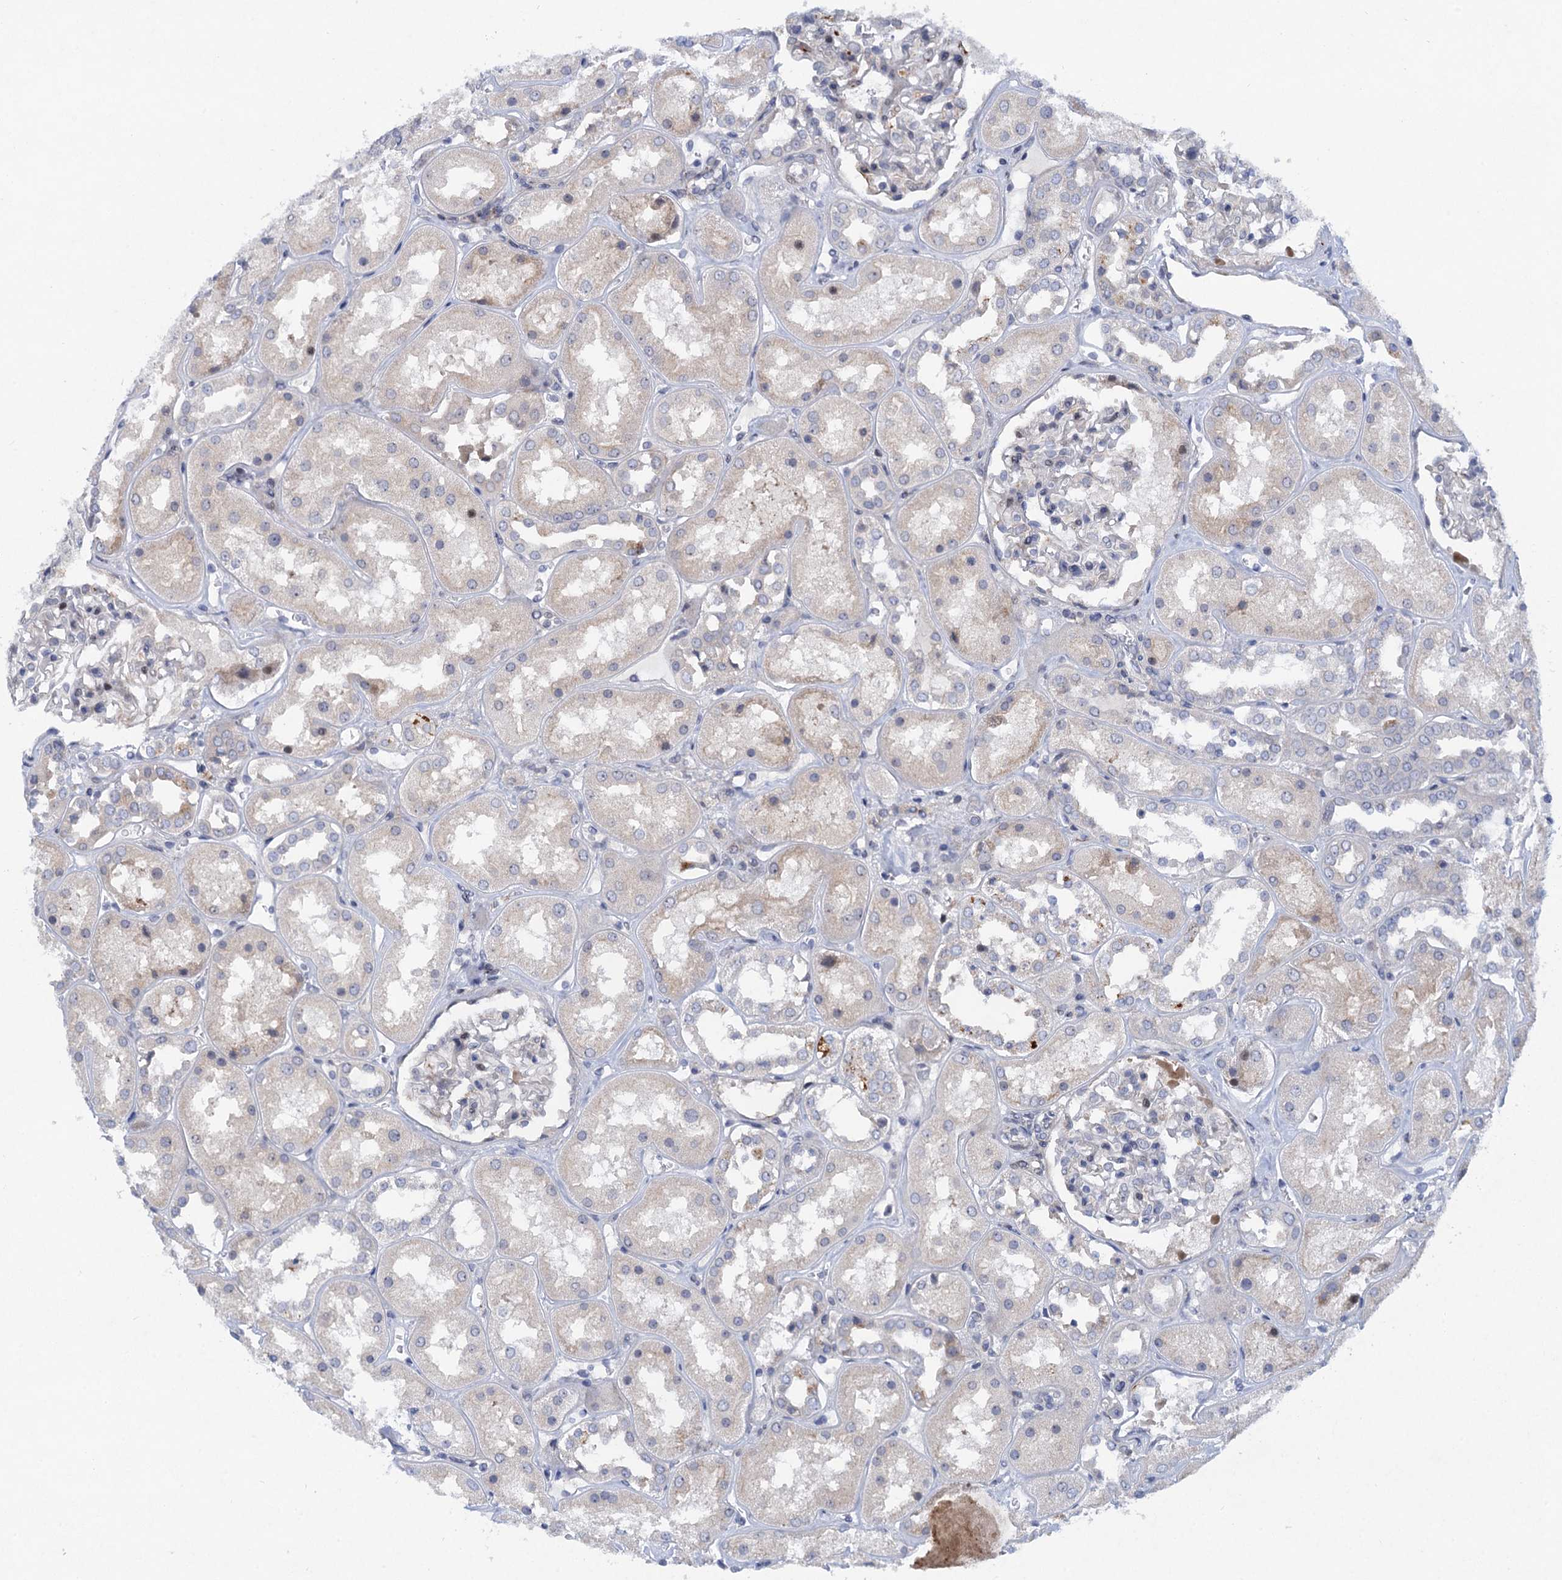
{"staining": {"intensity": "negative", "quantity": "none", "location": "none"}, "tissue": "kidney", "cell_type": "Cells in glomeruli", "image_type": "normal", "snomed": [{"axis": "morphology", "description": "Normal tissue, NOS"}, {"axis": "topography", "description": "Kidney"}], "caption": "This is a histopathology image of IHC staining of unremarkable kidney, which shows no positivity in cells in glomeruli.", "gene": "QPCTL", "patient": {"sex": "male", "age": 70}}